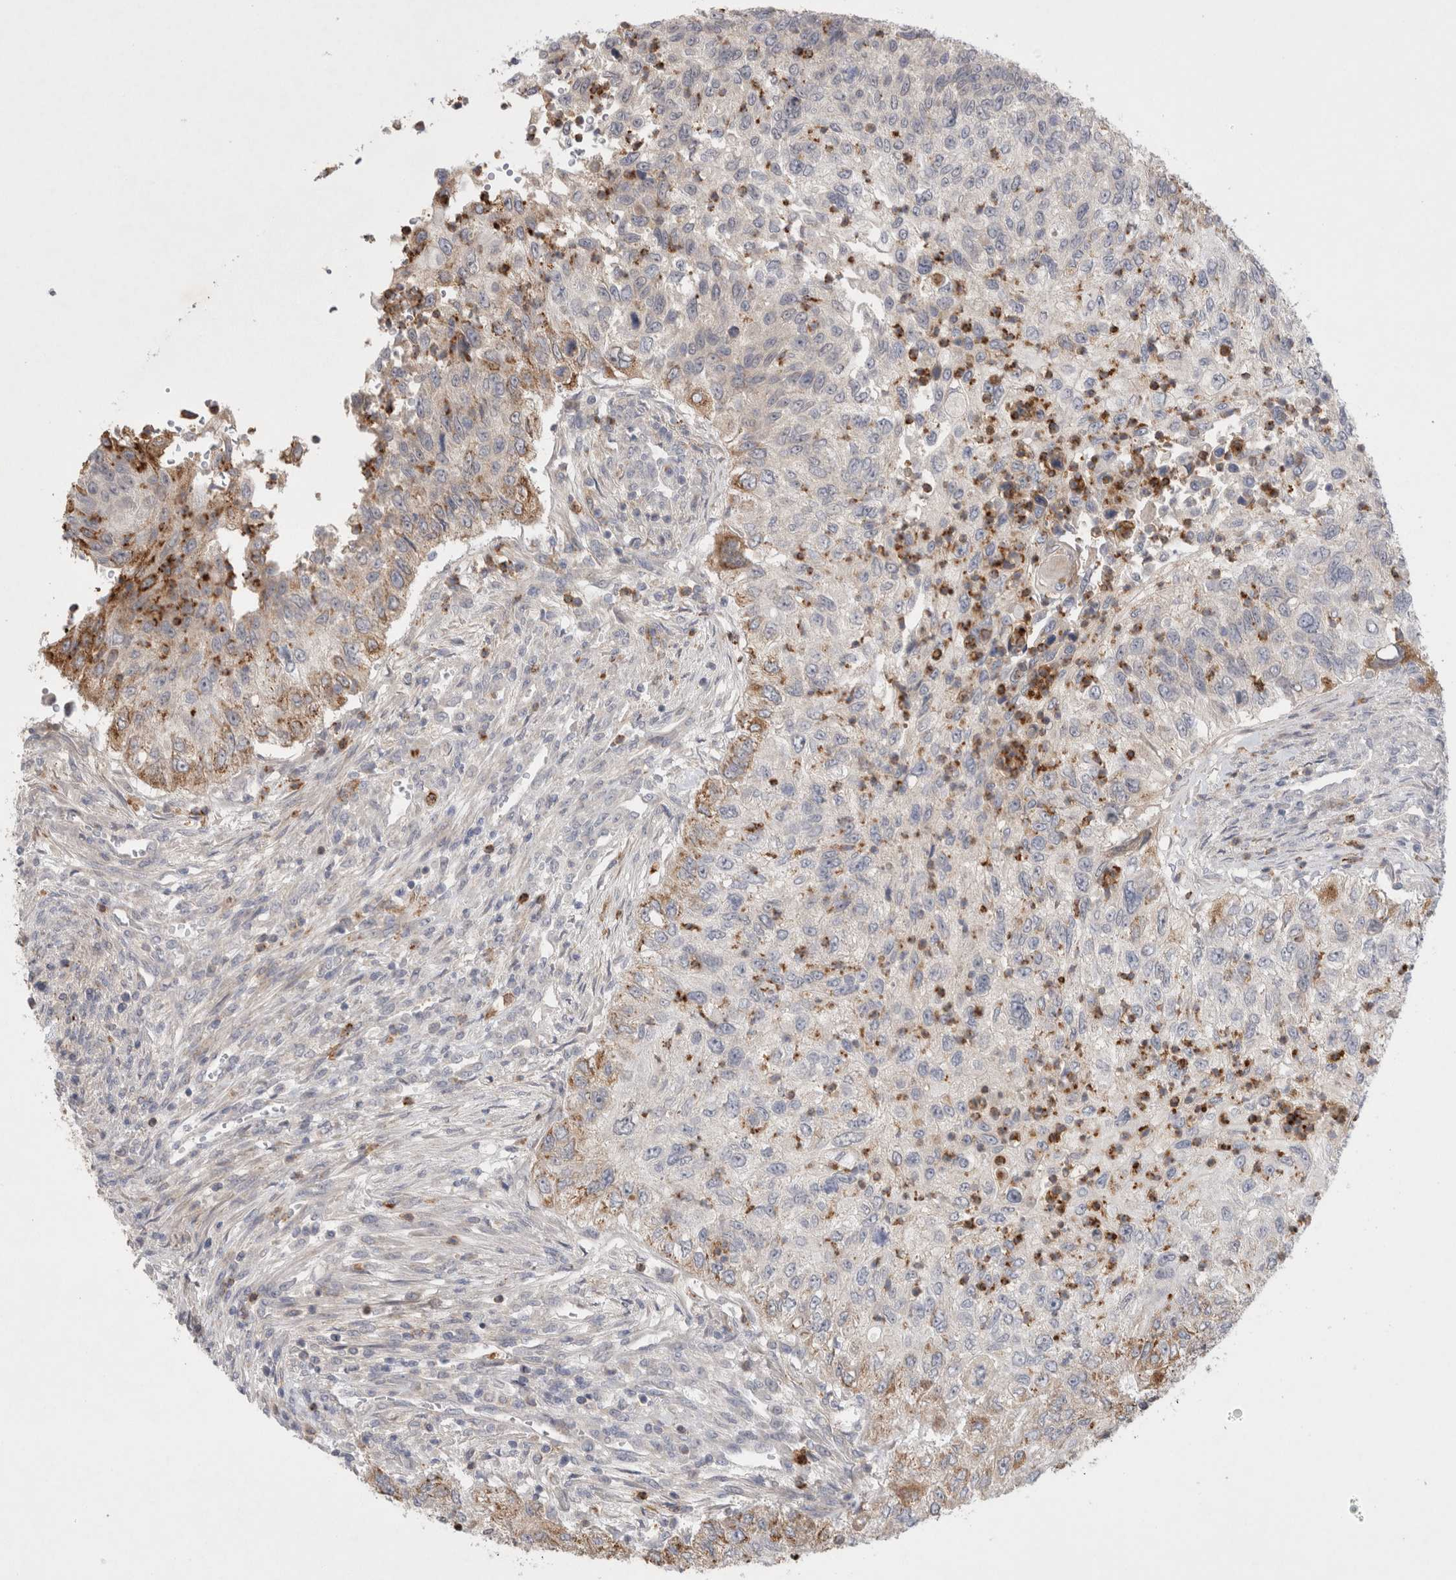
{"staining": {"intensity": "moderate", "quantity": "<25%", "location": "cytoplasmic/membranous"}, "tissue": "urothelial cancer", "cell_type": "Tumor cells", "image_type": "cancer", "snomed": [{"axis": "morphology", "description": "Urothelial carcinoma, High grade"}, {"axis": "topography", "description": "Urinary bladder"}], "caption": "Brown immunohistochemical staining in human urothelial cancer reveals moderate cytoplasmic/membranous expression in approximately <25% of tumor cells. (brown staining indicates protein expression, while blue staining denotes nuclei).", "gene": "GSDMB", "patient": {"sex": "female", "age": 60}}